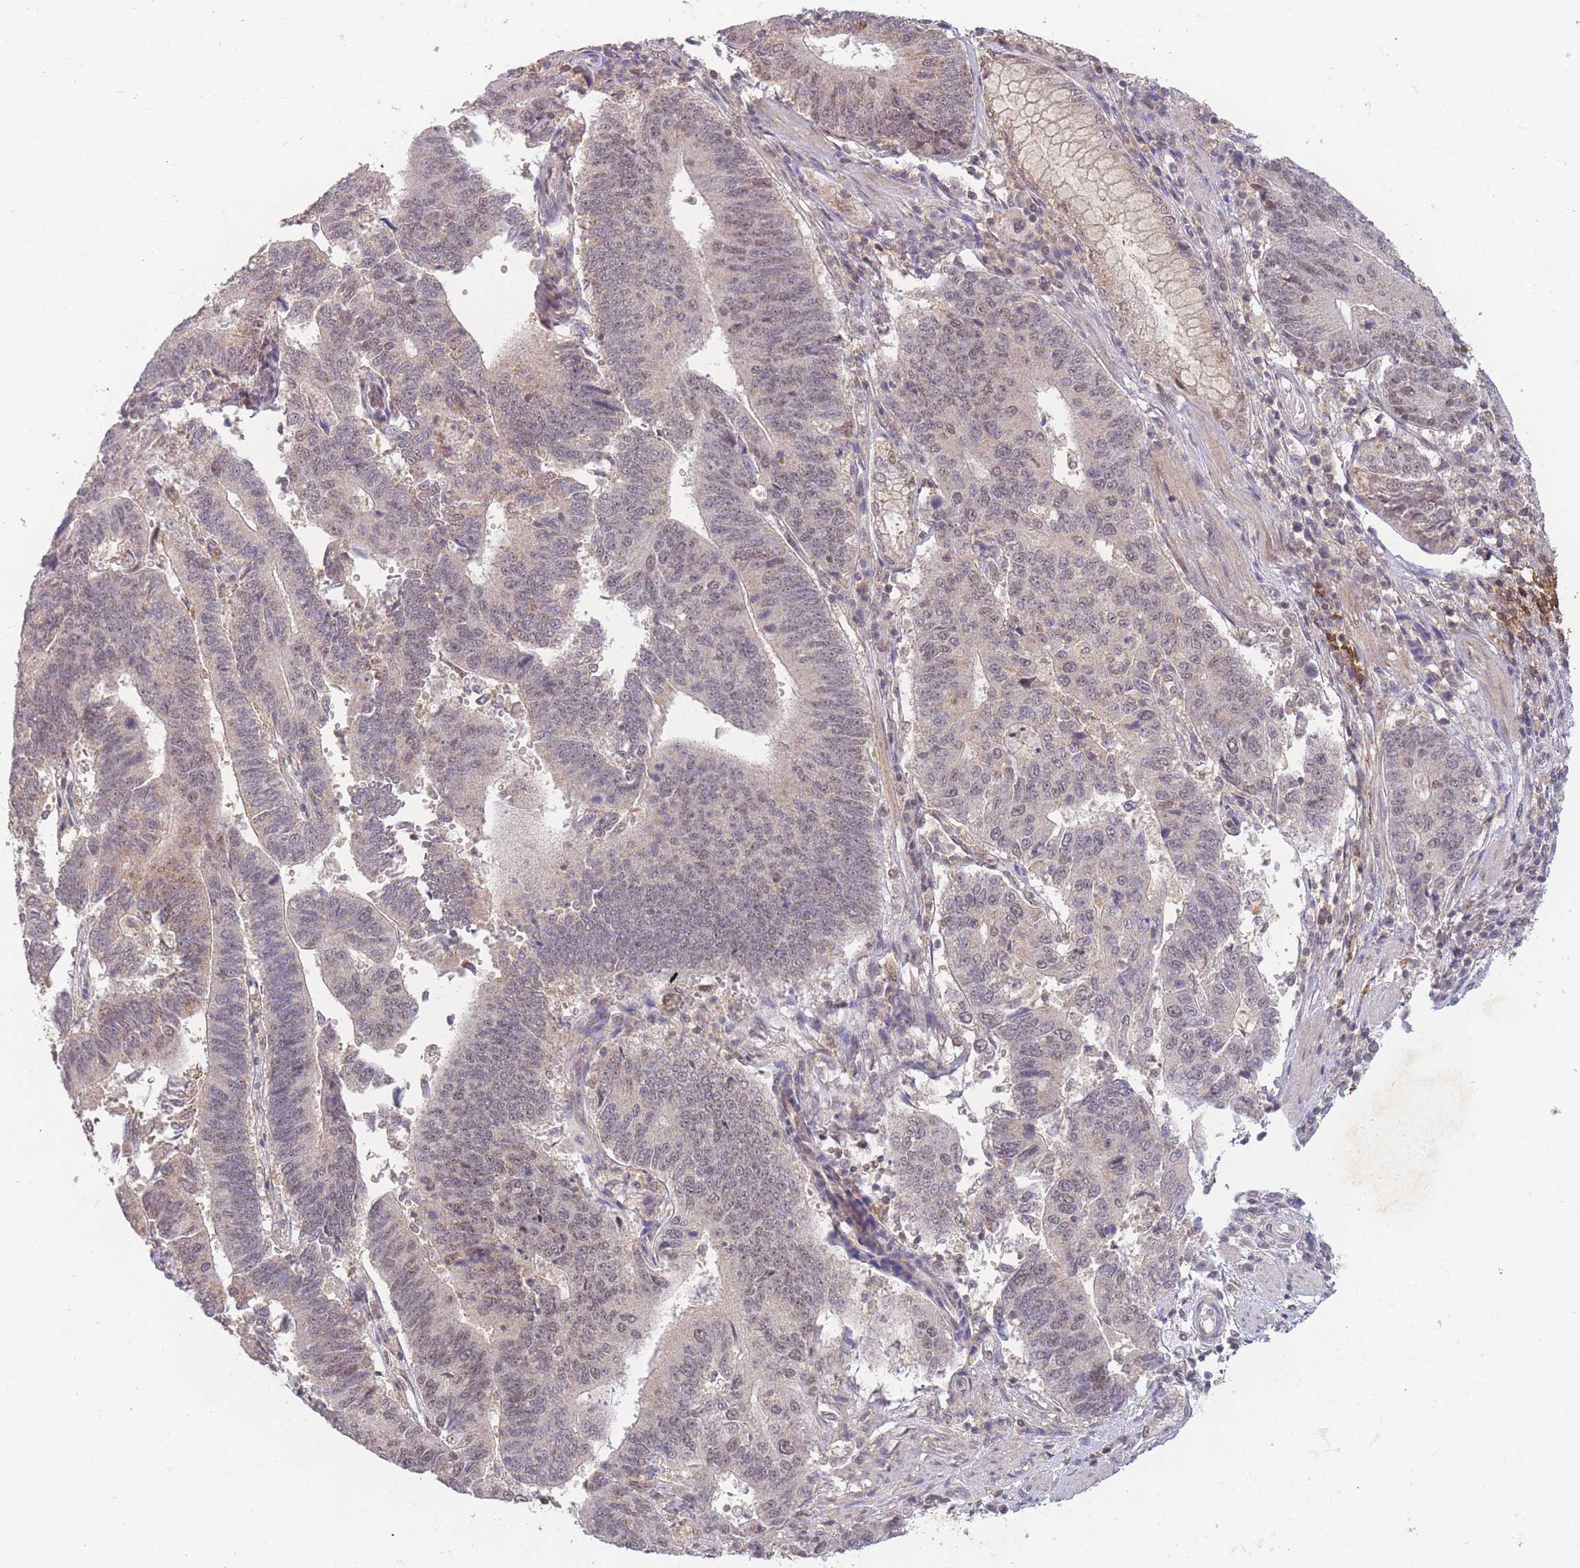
{"staining": {"intensity": "weak", "quantity": "<25%", "location": "nuclear"}, "tissue": "stomach cancer", "cell_type": "Tumor cells", "image_type": "cancer", "snomed": [{"axis": "morphology", "description": "Adenocarcinoma, NOS"}, {"axis": "topography", "description": "Stomach"}], "caption": "DAB immunohistochemical staining of human stomach cancer displays no significant positivity in tumor cells.", "gene": "RNF144B", "patient": {"sex": "male", "age": 59}}